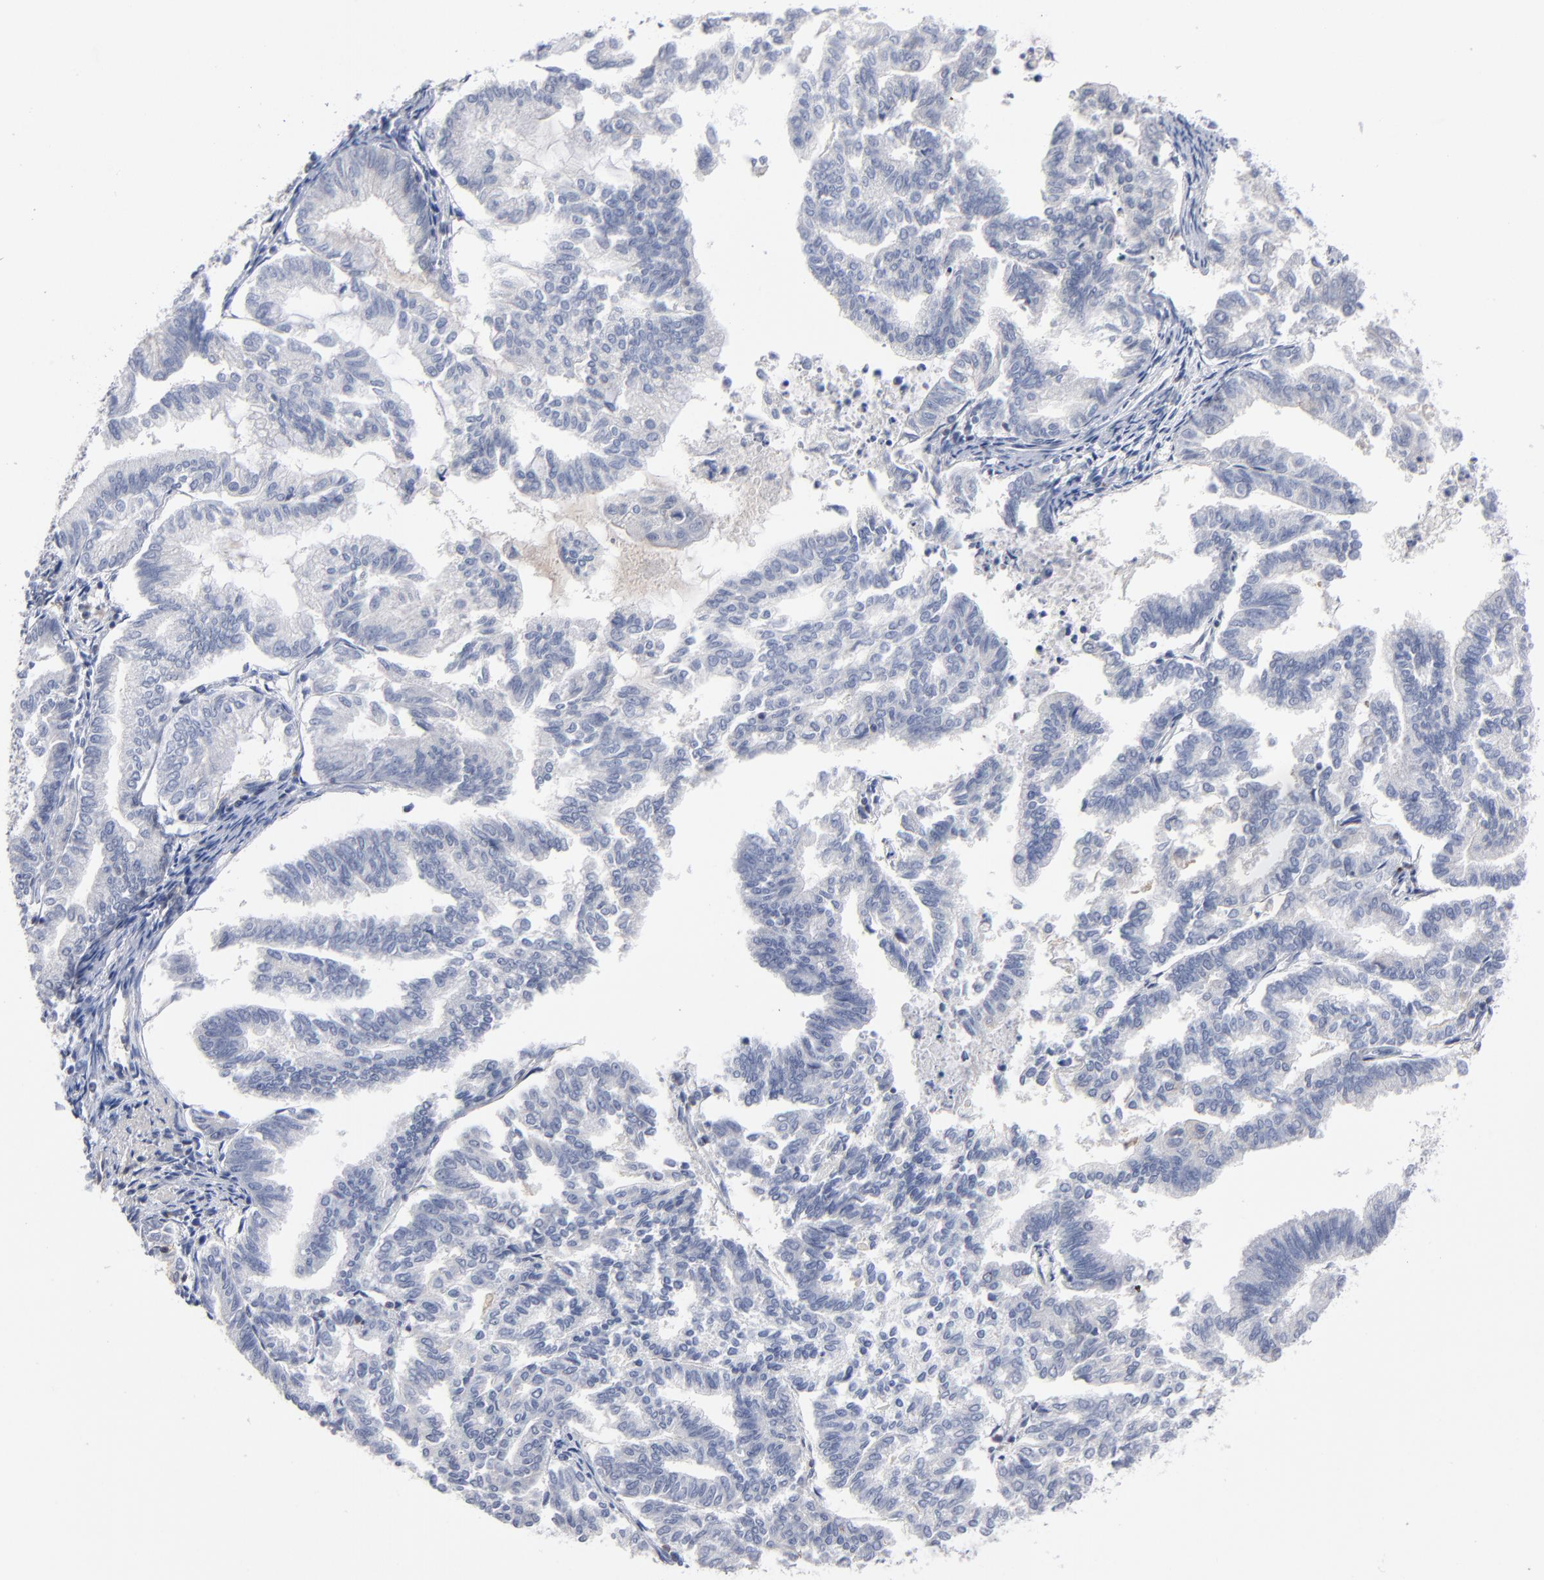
{"staining": {"intensity": "negative", "quantity": "none", "location": "none"}, "tissue": "endometrial cancer", "cell_type": "Tumor cells", "image_type": "cancer", "snomed": [{"axis": "morphology", "description": "Adenocarcinoma, NOS"}, {"axis": "topography", "description": "Endometrium"}], "caption": "Human endometrial adenocarcinoma stained for a protein using IHC shows no staining in tumor cells.", "gene": "PDLIM2", "patient": {"sex": "female", "age": 79}}